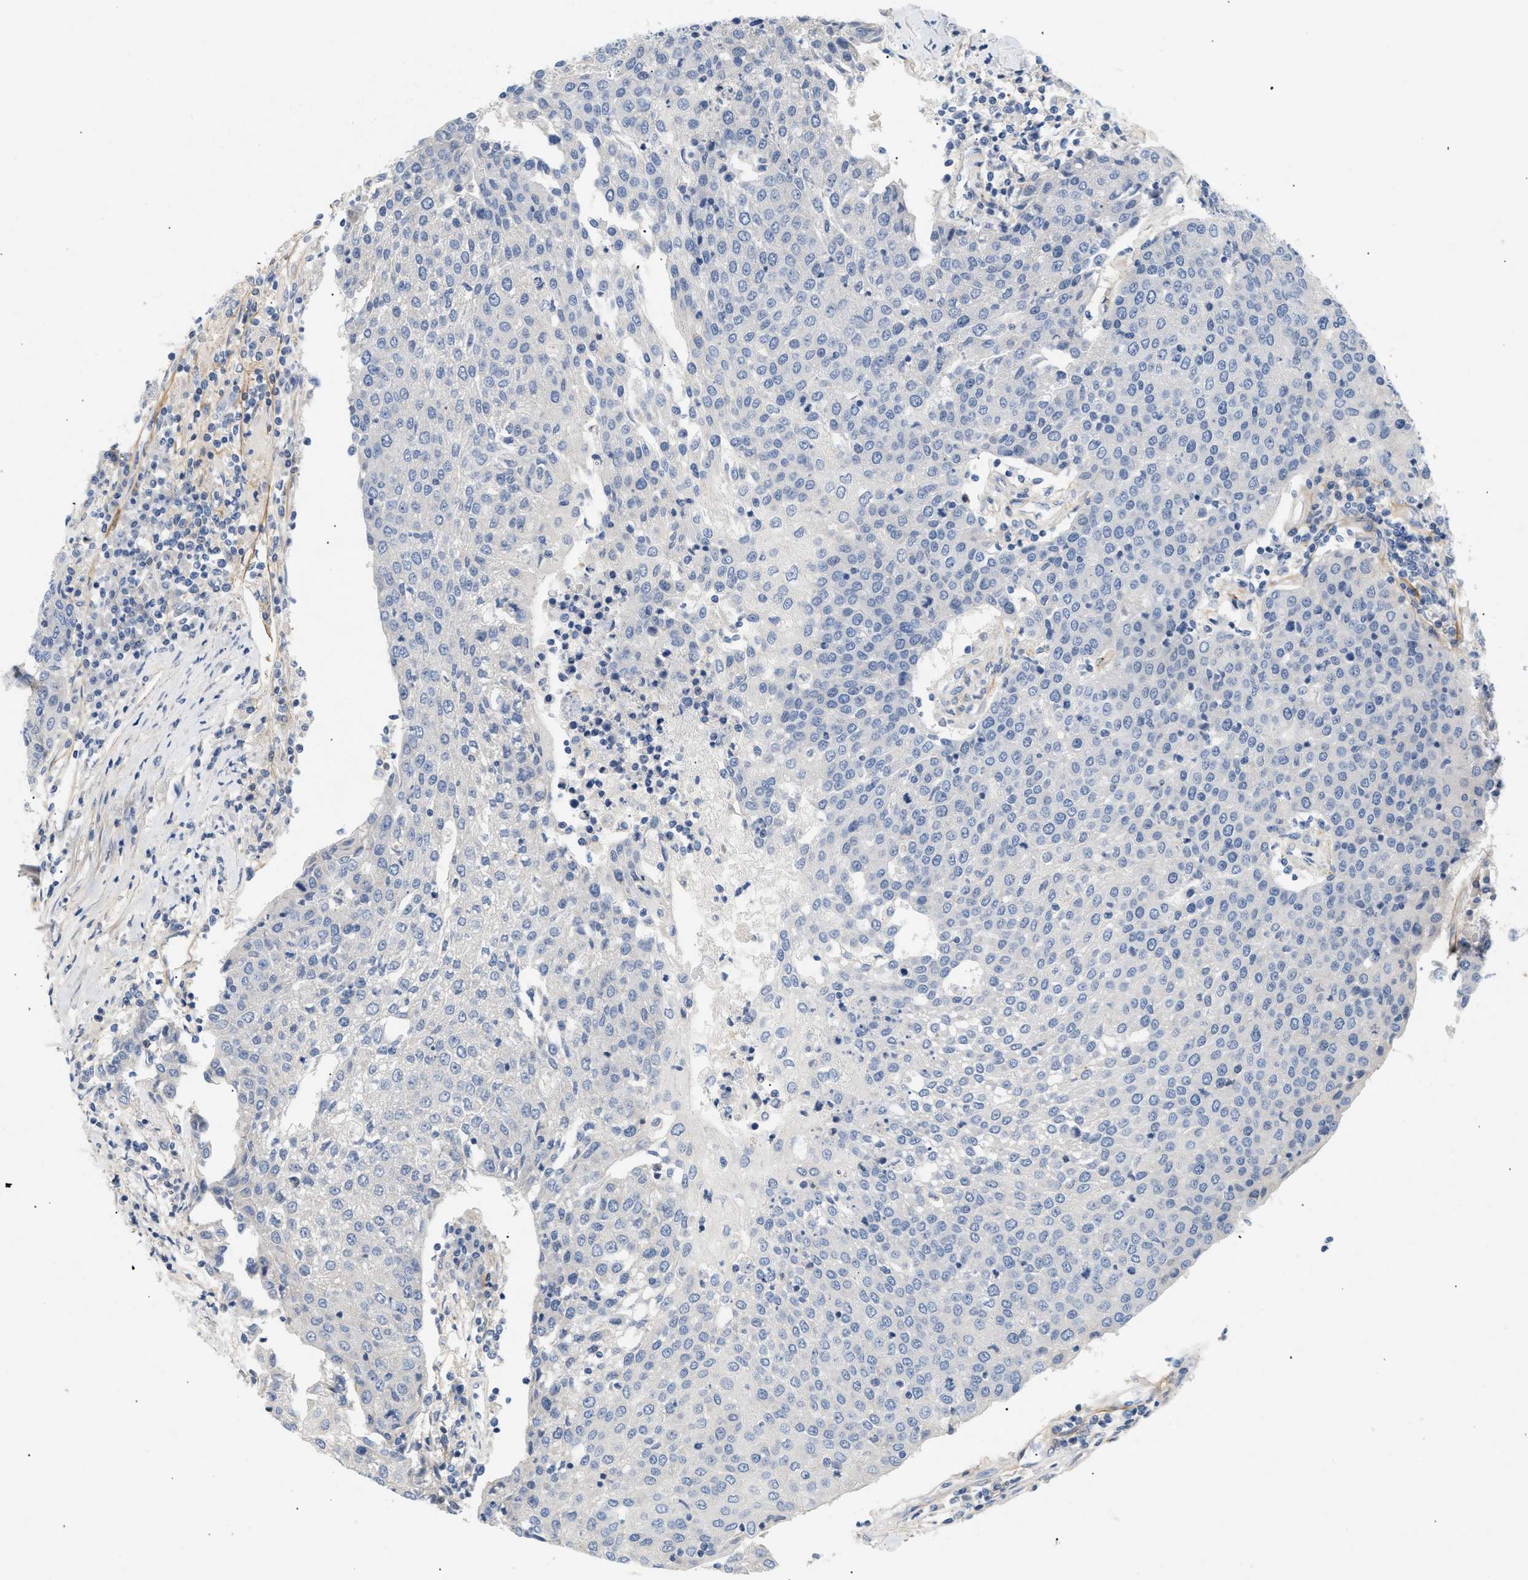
{"staining": {"intensity": "negative", "quantity": "none", "location": "none"}, "tissue": "urothelial cancer", "cell_type": "Tumor cells", "image_type": "cancer", "snomed": [{"axis": "morphology", "description": "Urothelial carcinoma, High grade"}, {"axis": "topography", "description": "Urinary bladder"}], "caption": "The histopathology image demonstrates no staining of tumor cells in urothelial cancer.", "gene": "FARS2", "patient": {"sex": "female", "age": 85}}